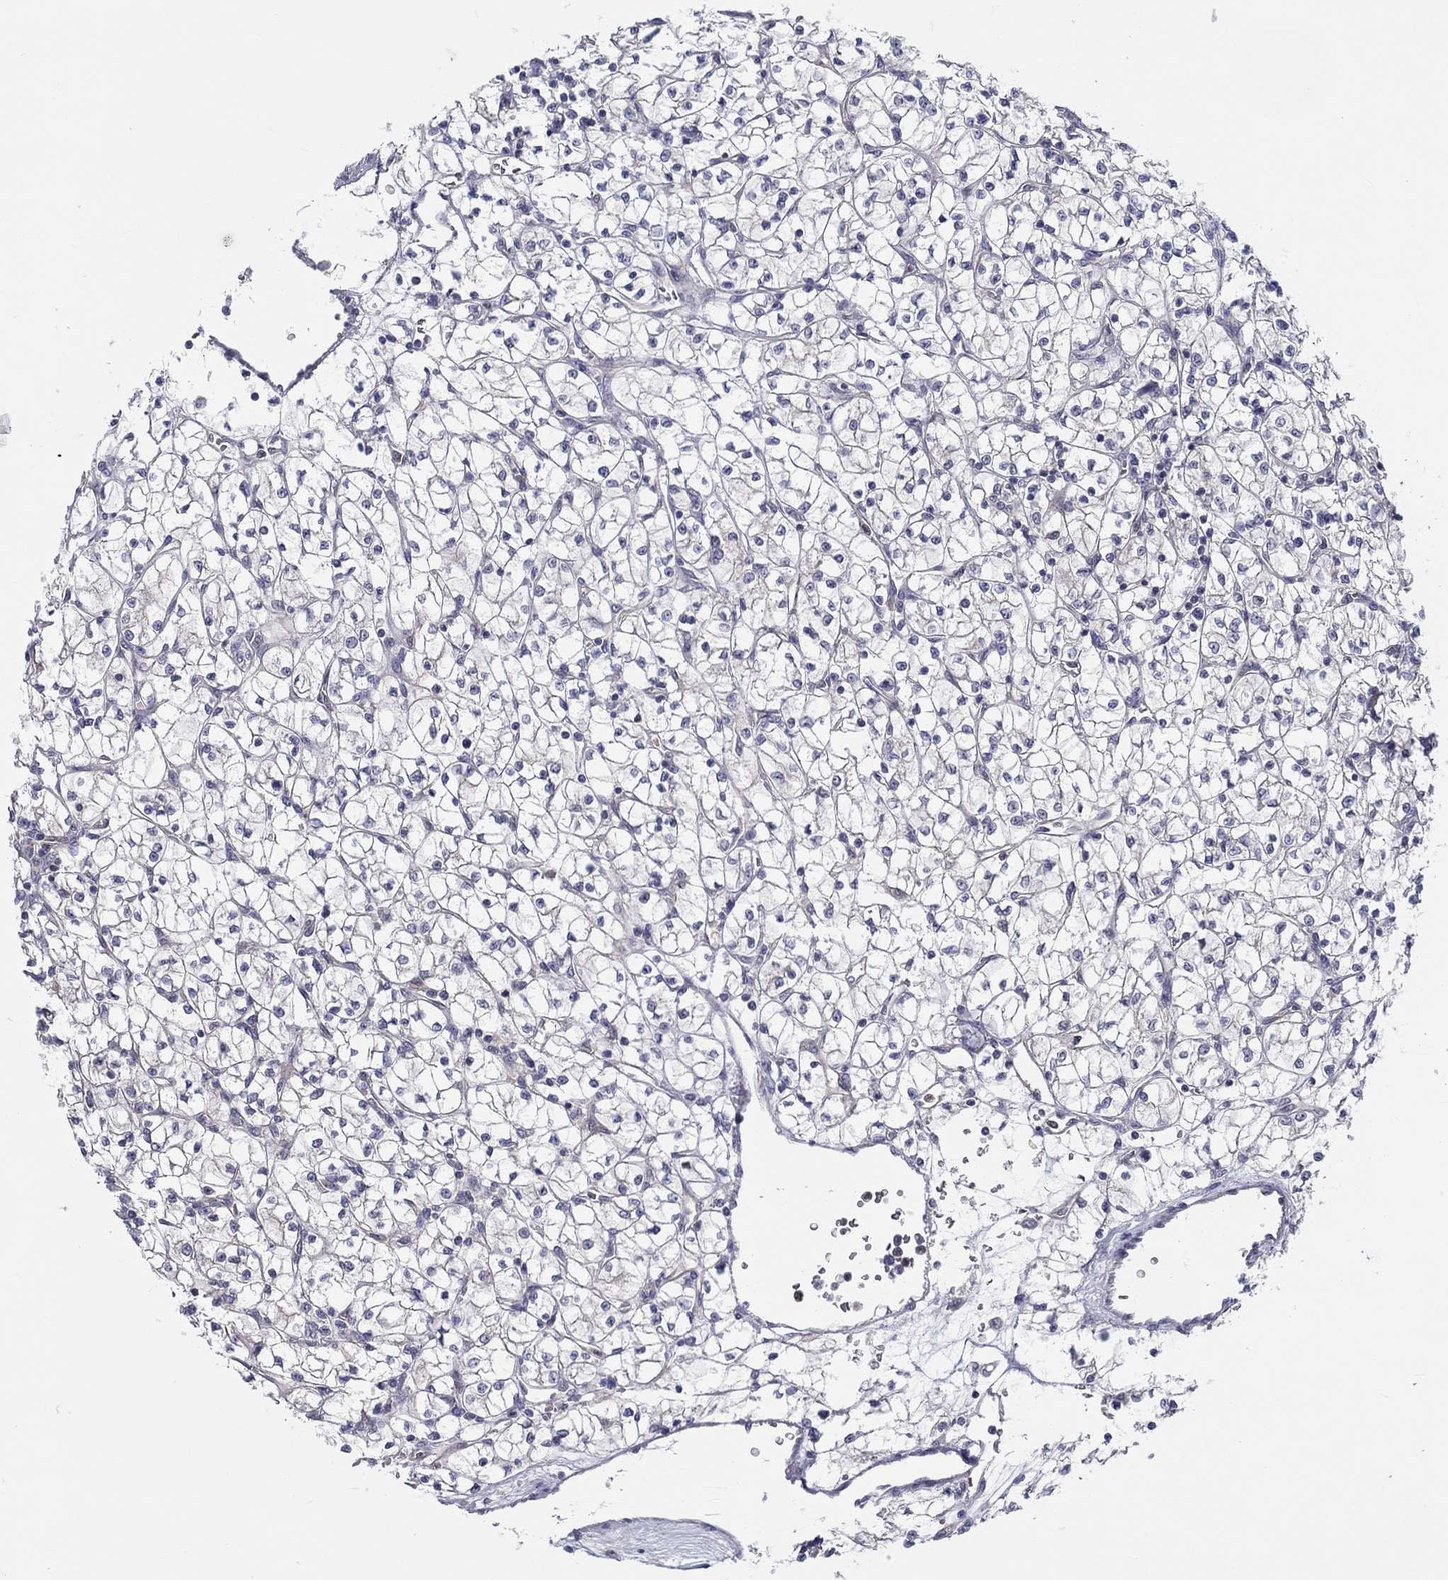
{"staining": {"intensity": "negative", "quantity": "none", "location": "none"}, "tissue": "renal cancer", "cell_type": "Tumor cells", "image_type": "cancer", "snomed": [{"axis": "morphology", "description": "Adenocarcinoma, NOS"}, {"axis": "topography", "description": "Kidney"}], "caption": "Histopathology image shows no significant protein expression in tumor cells of renal cancer. Nuclei are stained in blue.", "gene": "ABCG4", "patient": {"sex": "female", "age": 64}}